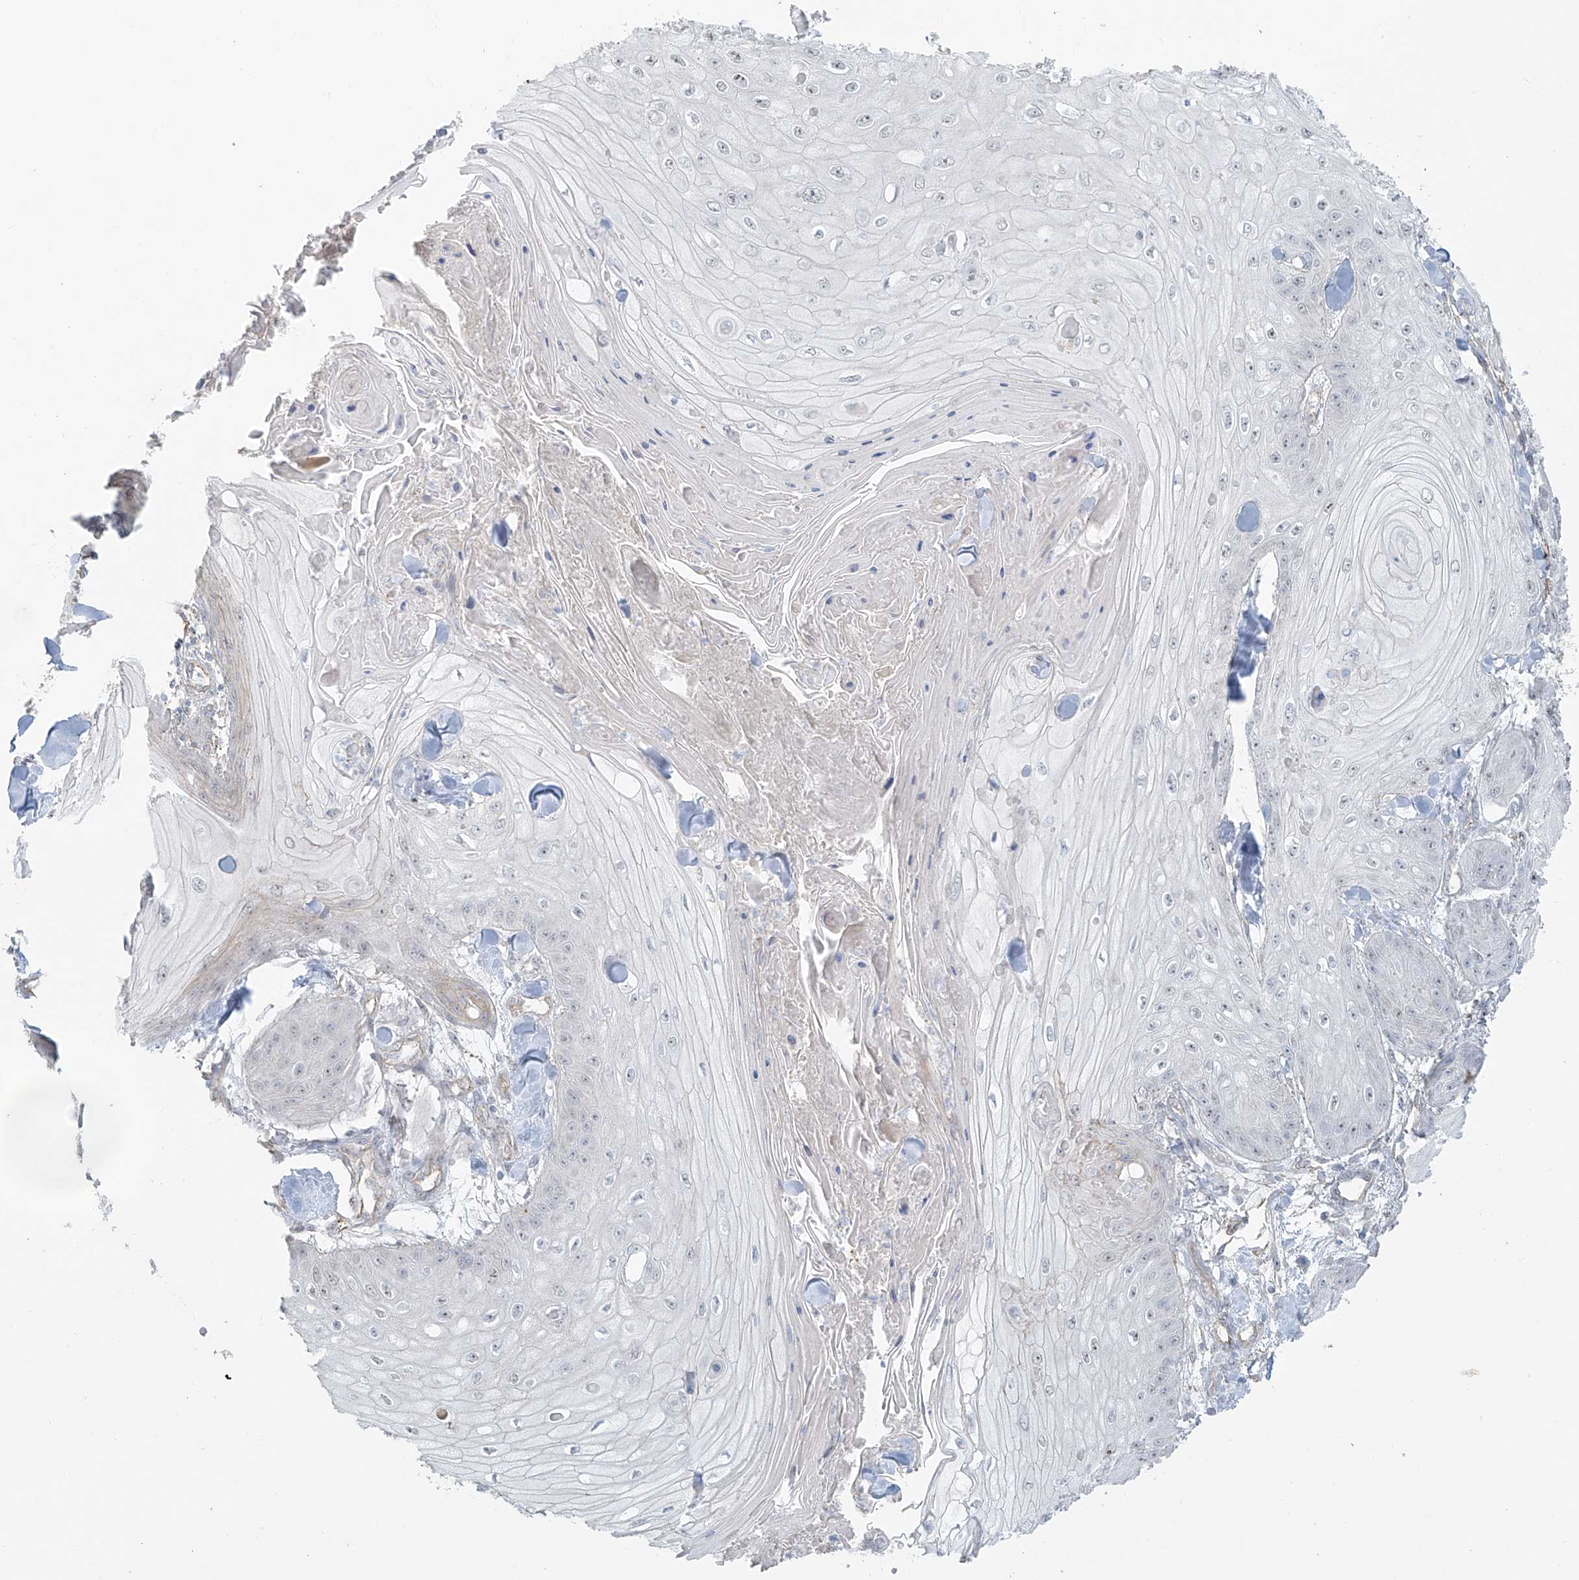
{"staining": {"intensity": "negative", "quantity": "none", "location": "none"}, "tissue": "skin cancer", "cell_type": "Tumor cells", "image_type": "cancer", "snomed": [{"axis": "morphology", "description": "Squamous cell carcinoma, NOS"}, {"axis": "topography", "description": "Skin"}], "caption": "Immunohistochemical staining of skin cancer shows no significant staining in tumor cells.", "gene": "TUBE1", "patient": {"sex": "male", "age": 74}}